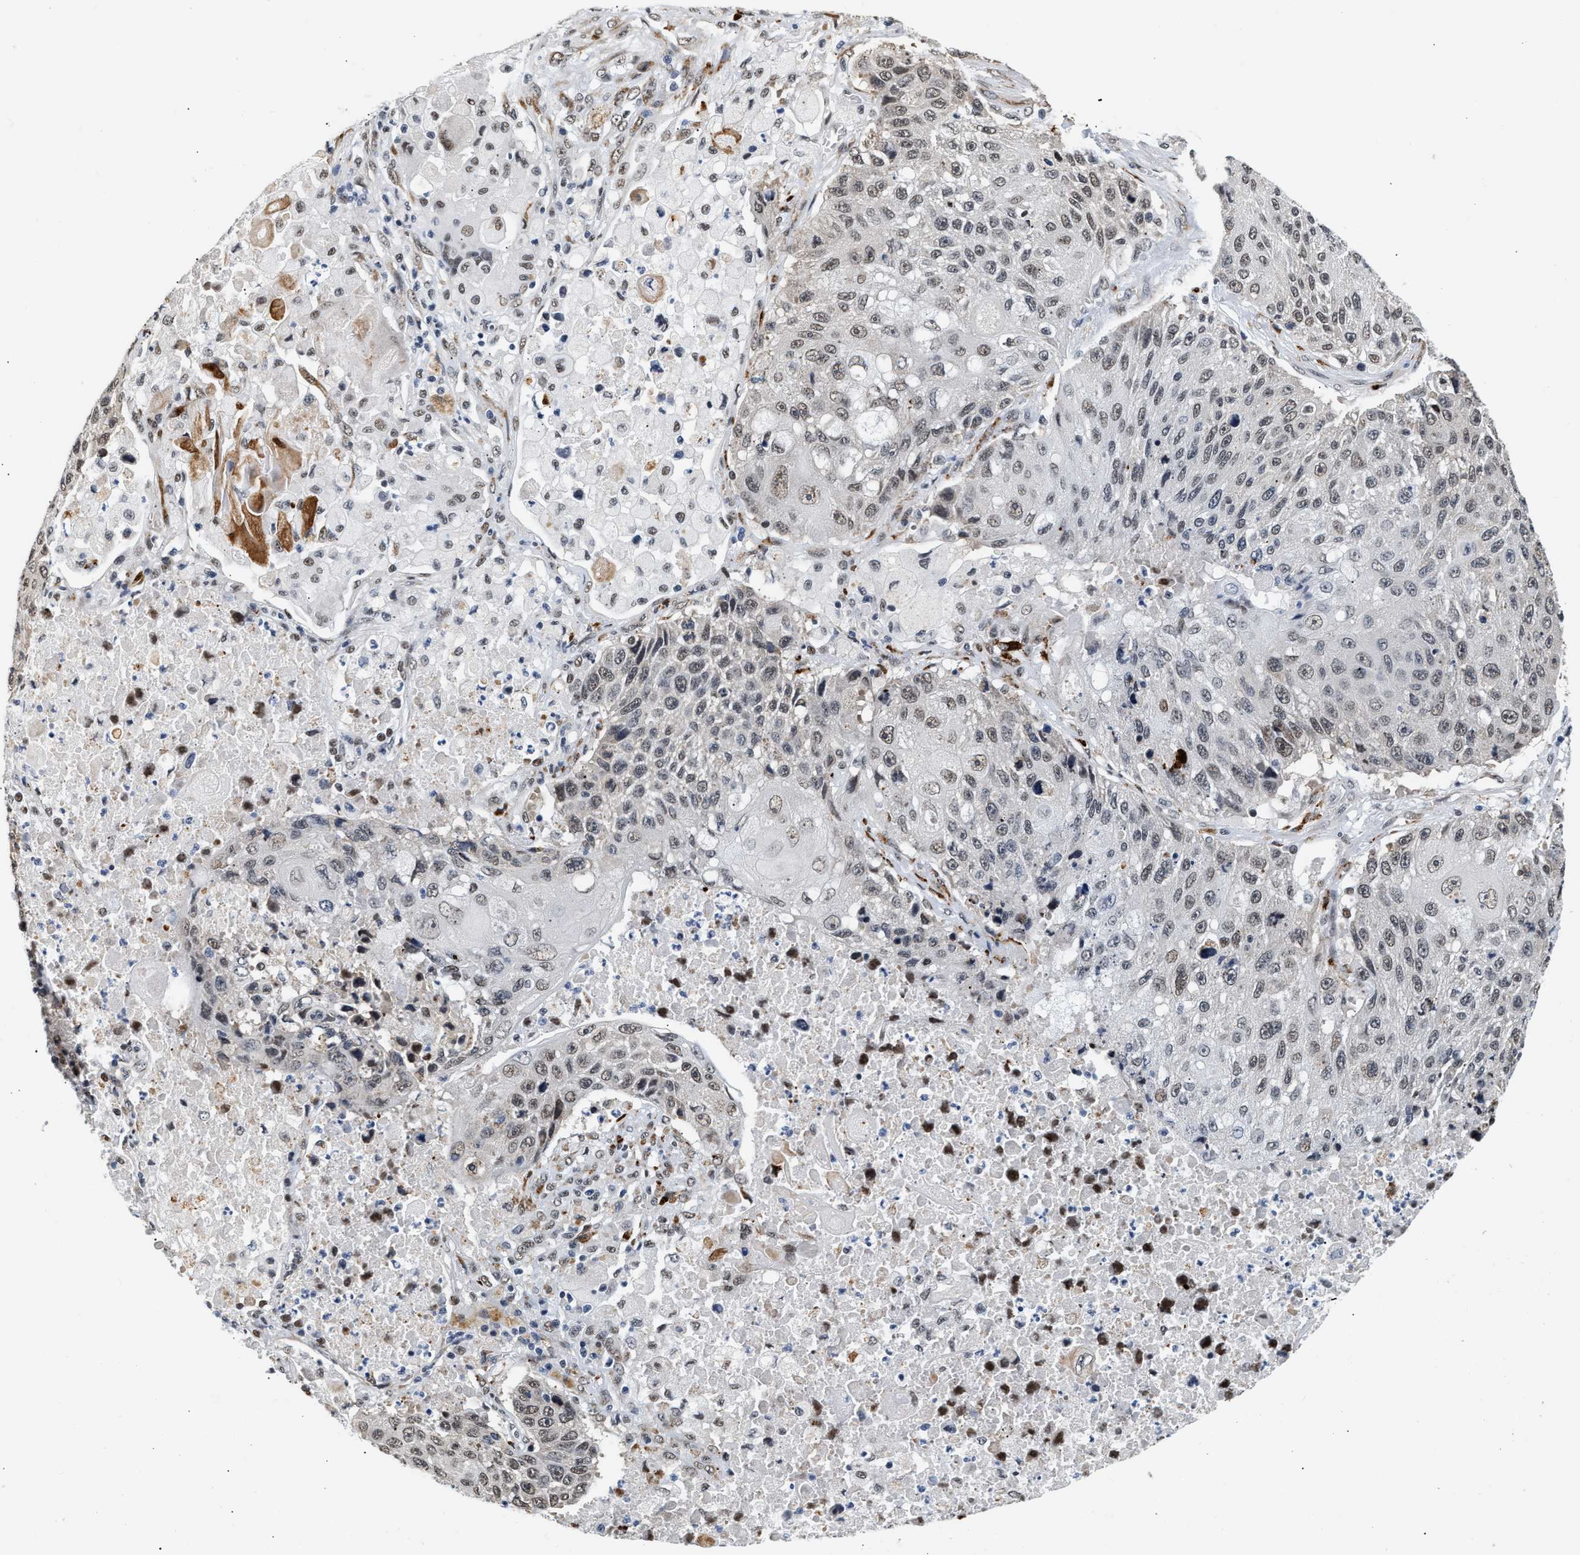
{"staining": {"intensity": "weak", "quantity": "25%-75%", "location": "nuclear"}, "tissue": "lung cancer", "cell_type": "Tumor cells", "image_type": "cancer", "snomed": [{"axis": "morphology", "description": "Squamous cell carcinoma, NOS"}, {"axis": "topography", "description": "Lung"}], "caption": "A brown stain shows weak nuclear staining of a protein in lung cancer (squamous cell carcinoma) tumor cells.", "gene": "THOC1", "patient": {"sex": "male", "age": 61}}